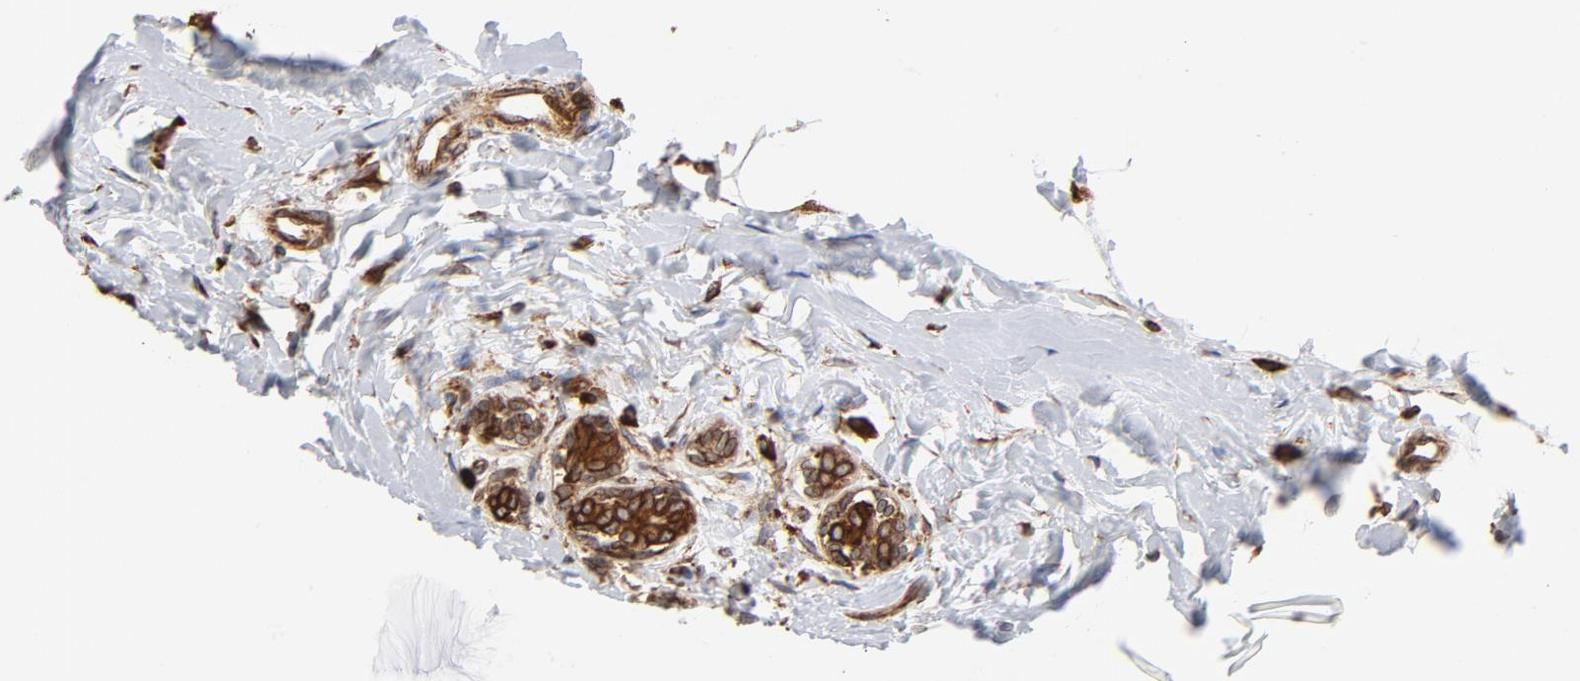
{"staining": {"intensity": "strong", "quantity": ">75%", "location": "cytoplasmic/membranous"}, "tissue": "breast cancer", "cell_type": "Tumor cells", "image_type": "cancer", "snomed": [{"axis": "morphology", "description": "Normal tissue, NOS"}, {"axis": "morphology", "description": "Lobular carcinoma"}, {"axis": "topography", "description": "Breast"}], "caption": "Breast lobular carcinoma stained for a protein (brown) reveals strong cytoplasmic/membranous positive expression in approximately >75% of tumor cells.", "gene": "CANX", "patient": {"sex": "female", "age": 47}}